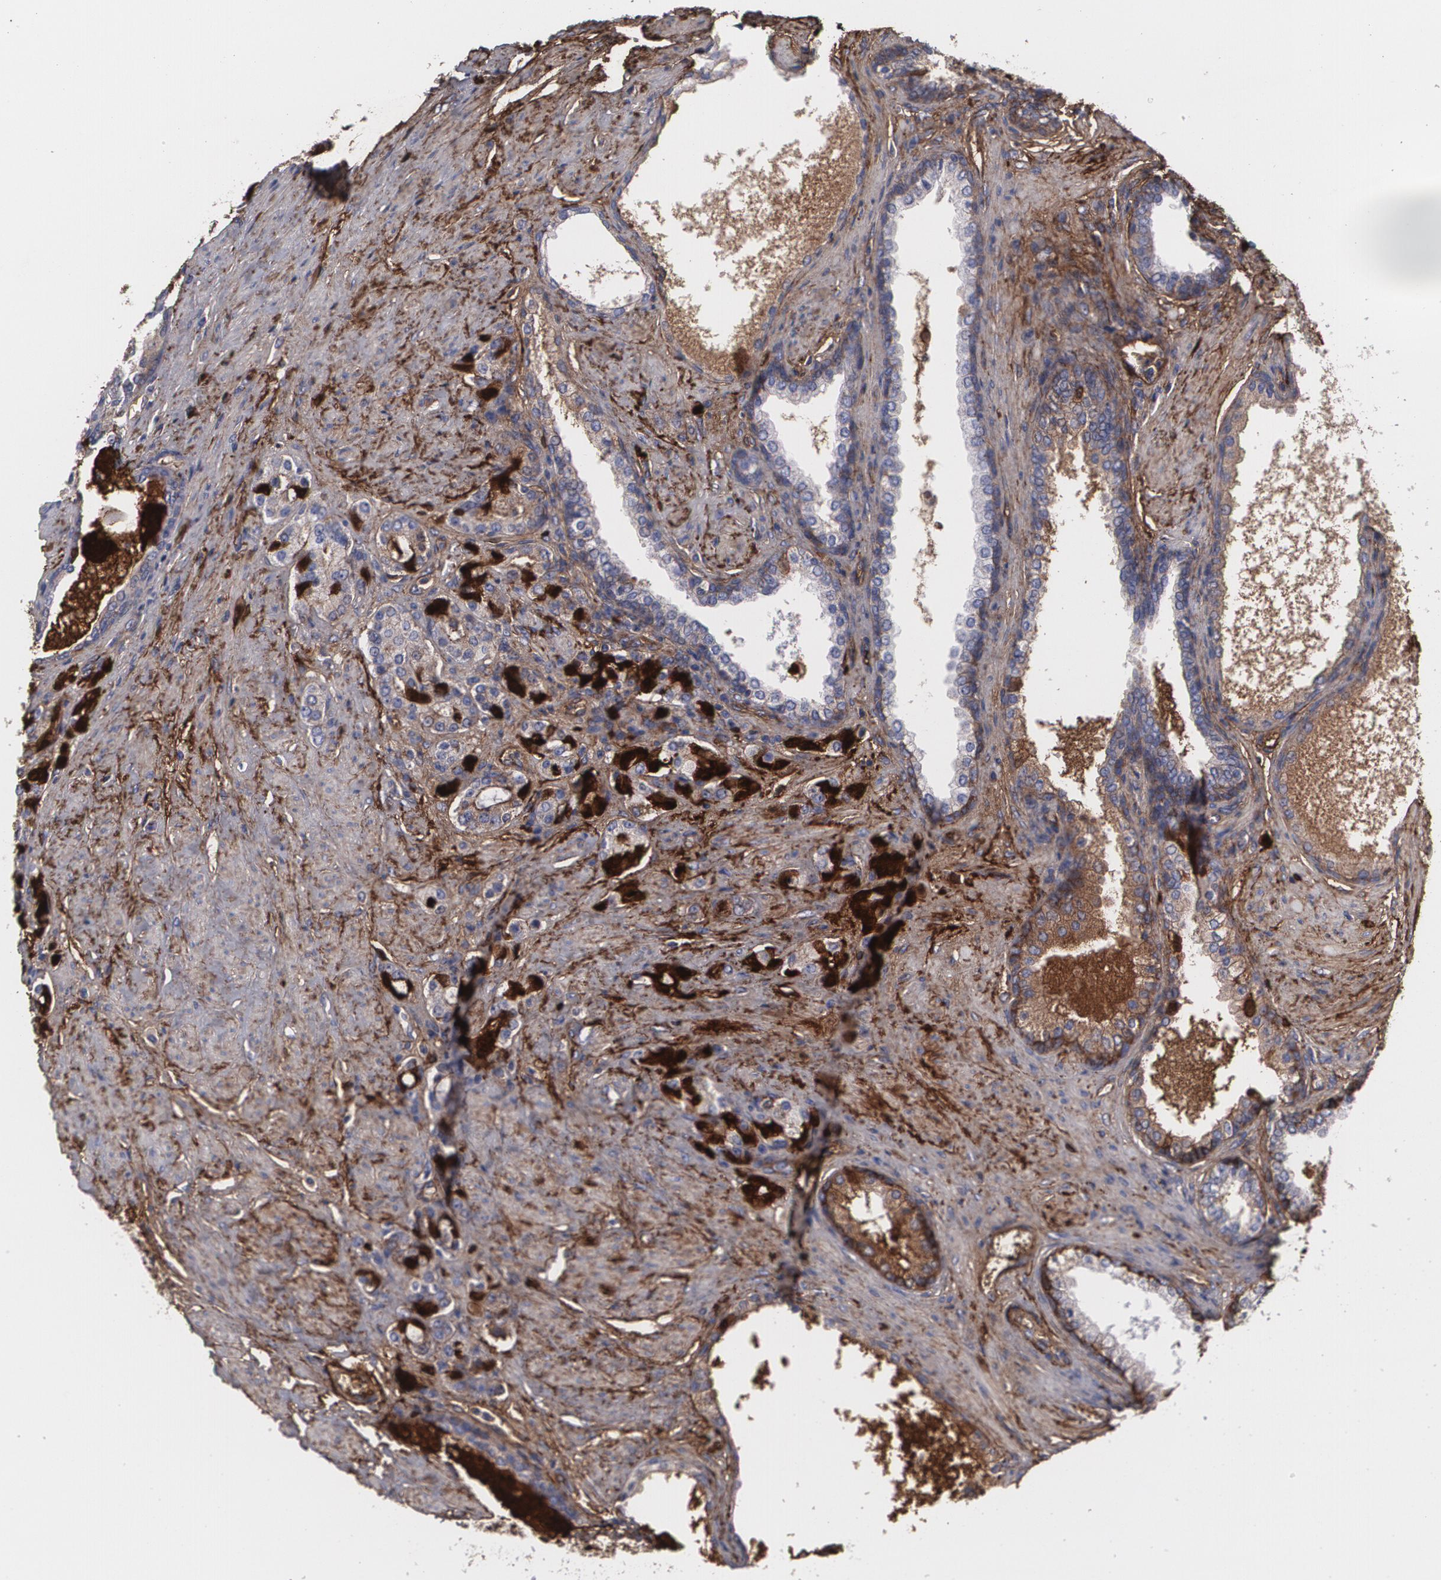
{"staining": {"intensity": "weak", "quantity": ">75%", "location": "cytoplasmic/membranous"}, "tissue": "prostate cancer", "cell_type": "Tumor cells", "image_type": "cancer", "snomed": [{"axis": "morphology", "description": "Adenocarcinoma, Medium grade"}, {"axis": "topography", "description": "Prostate"}], "caption": "Protein expression analysis of human prostate adenocarcinoma (medium-grade) reveals weak cytoplasmic/membranous expression in approximately >75% of tumor cells. The staining was performed using DAB, with brown indicating positive protein expression. Nuclei are stained blue with hematoxylin.", "gene": "FBLN1", "patient": {"sex": "male", "age": 72}}